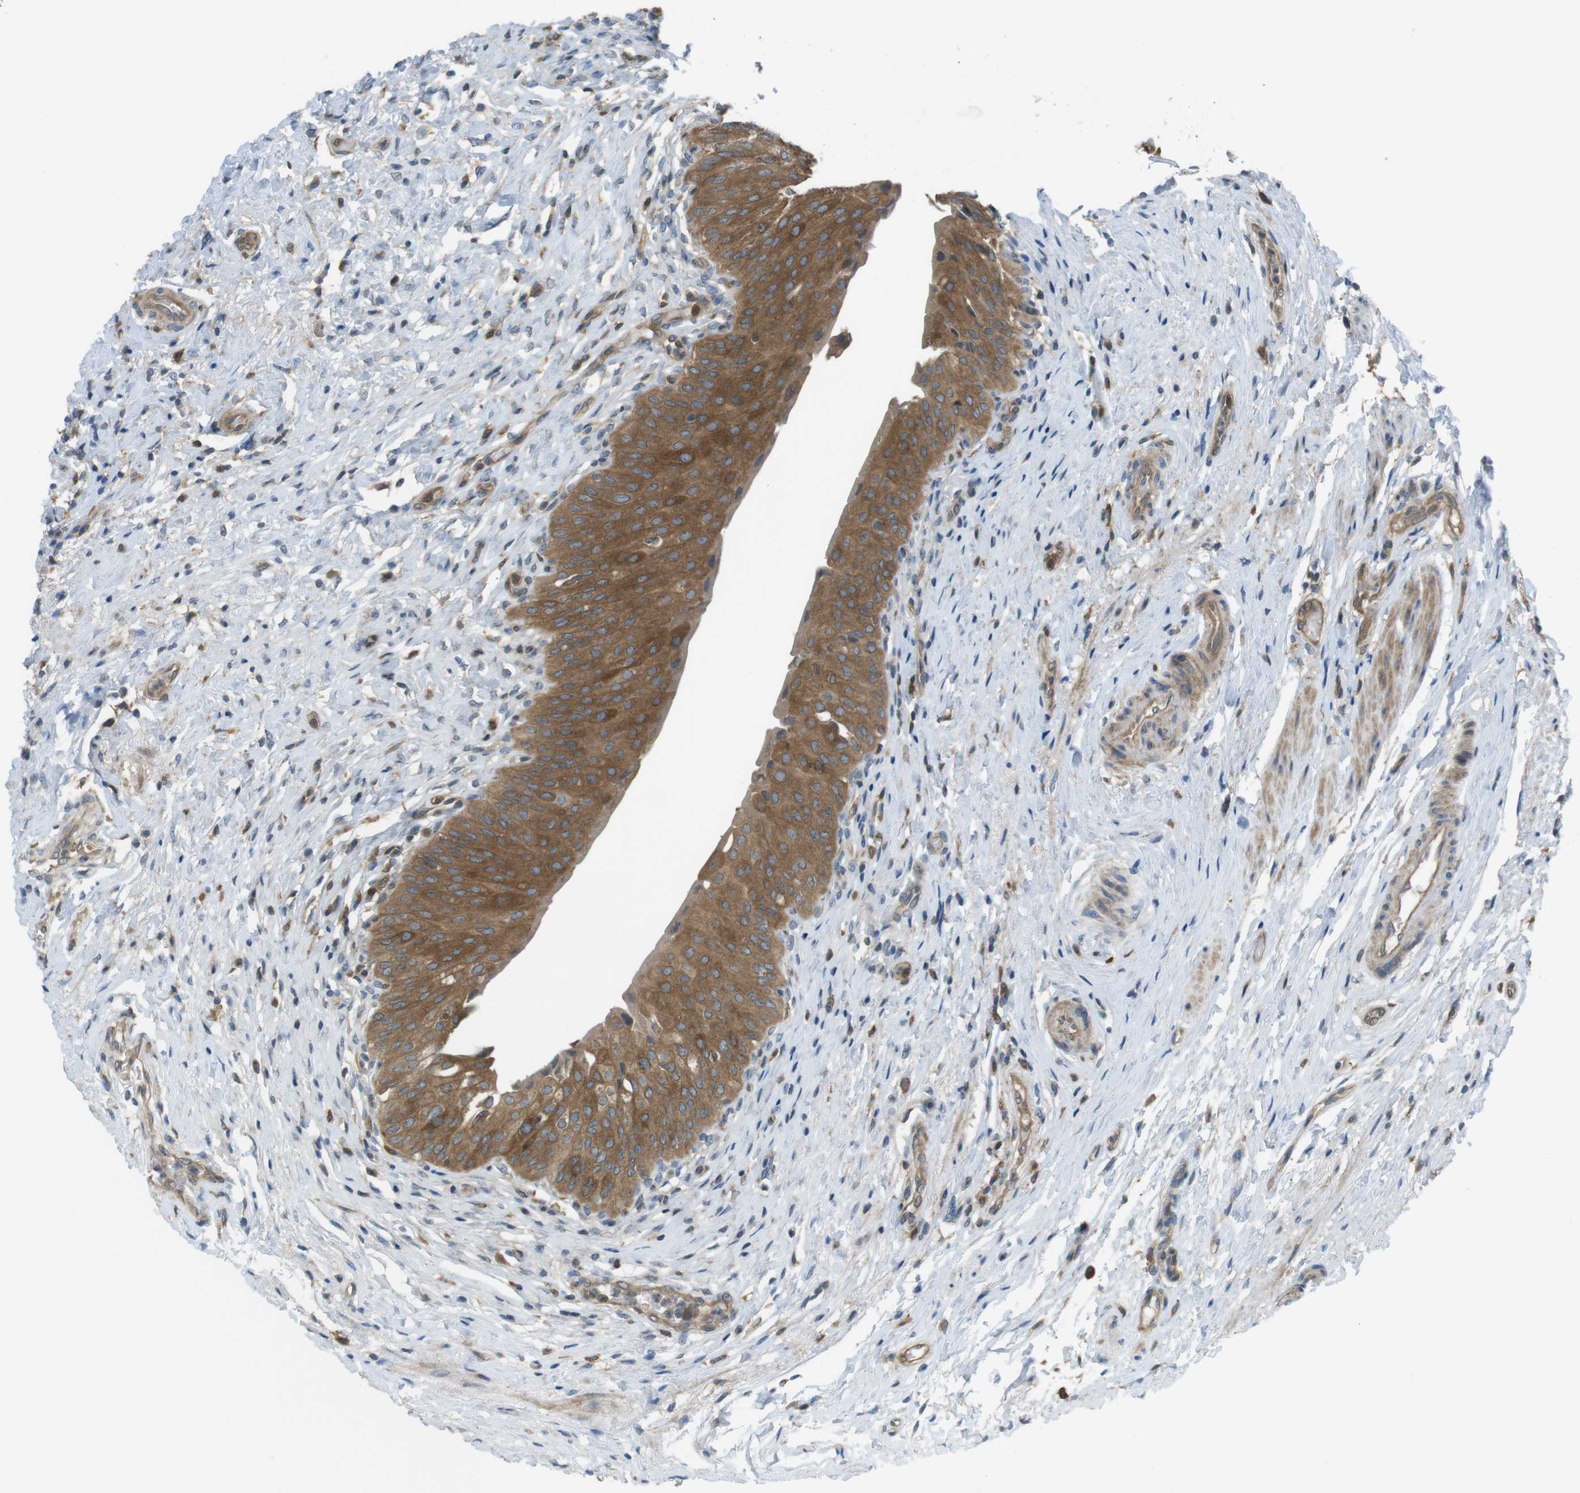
{"staining": {"intensity": "moderate", "quantity": ">75%", "location": "cytoplasmic/membranous"}, "tissue": "urinary bladder", "cell_type": "Urothelial cells", "image_type": "normal", "snomed": [{"axis": "morphology", "description": "Normal tissue, NOS"}, {"axis": "morphology", "description": "Urothelial carcinoma, High grade"}, {"axis": "topography", "description": "Urinary bladder"}], "caption": "The micrograph shows immunohistochemical staining of unremarkable urinary bladder. There is moderate cytoplasmic/membranous staining is present in approximately >75% of urothelial cells. The protein is shown in brown color, while the nuclei are stained blue.", "gene": "MTHFD1L", "patient": {"sex": "male", "age": 46}}